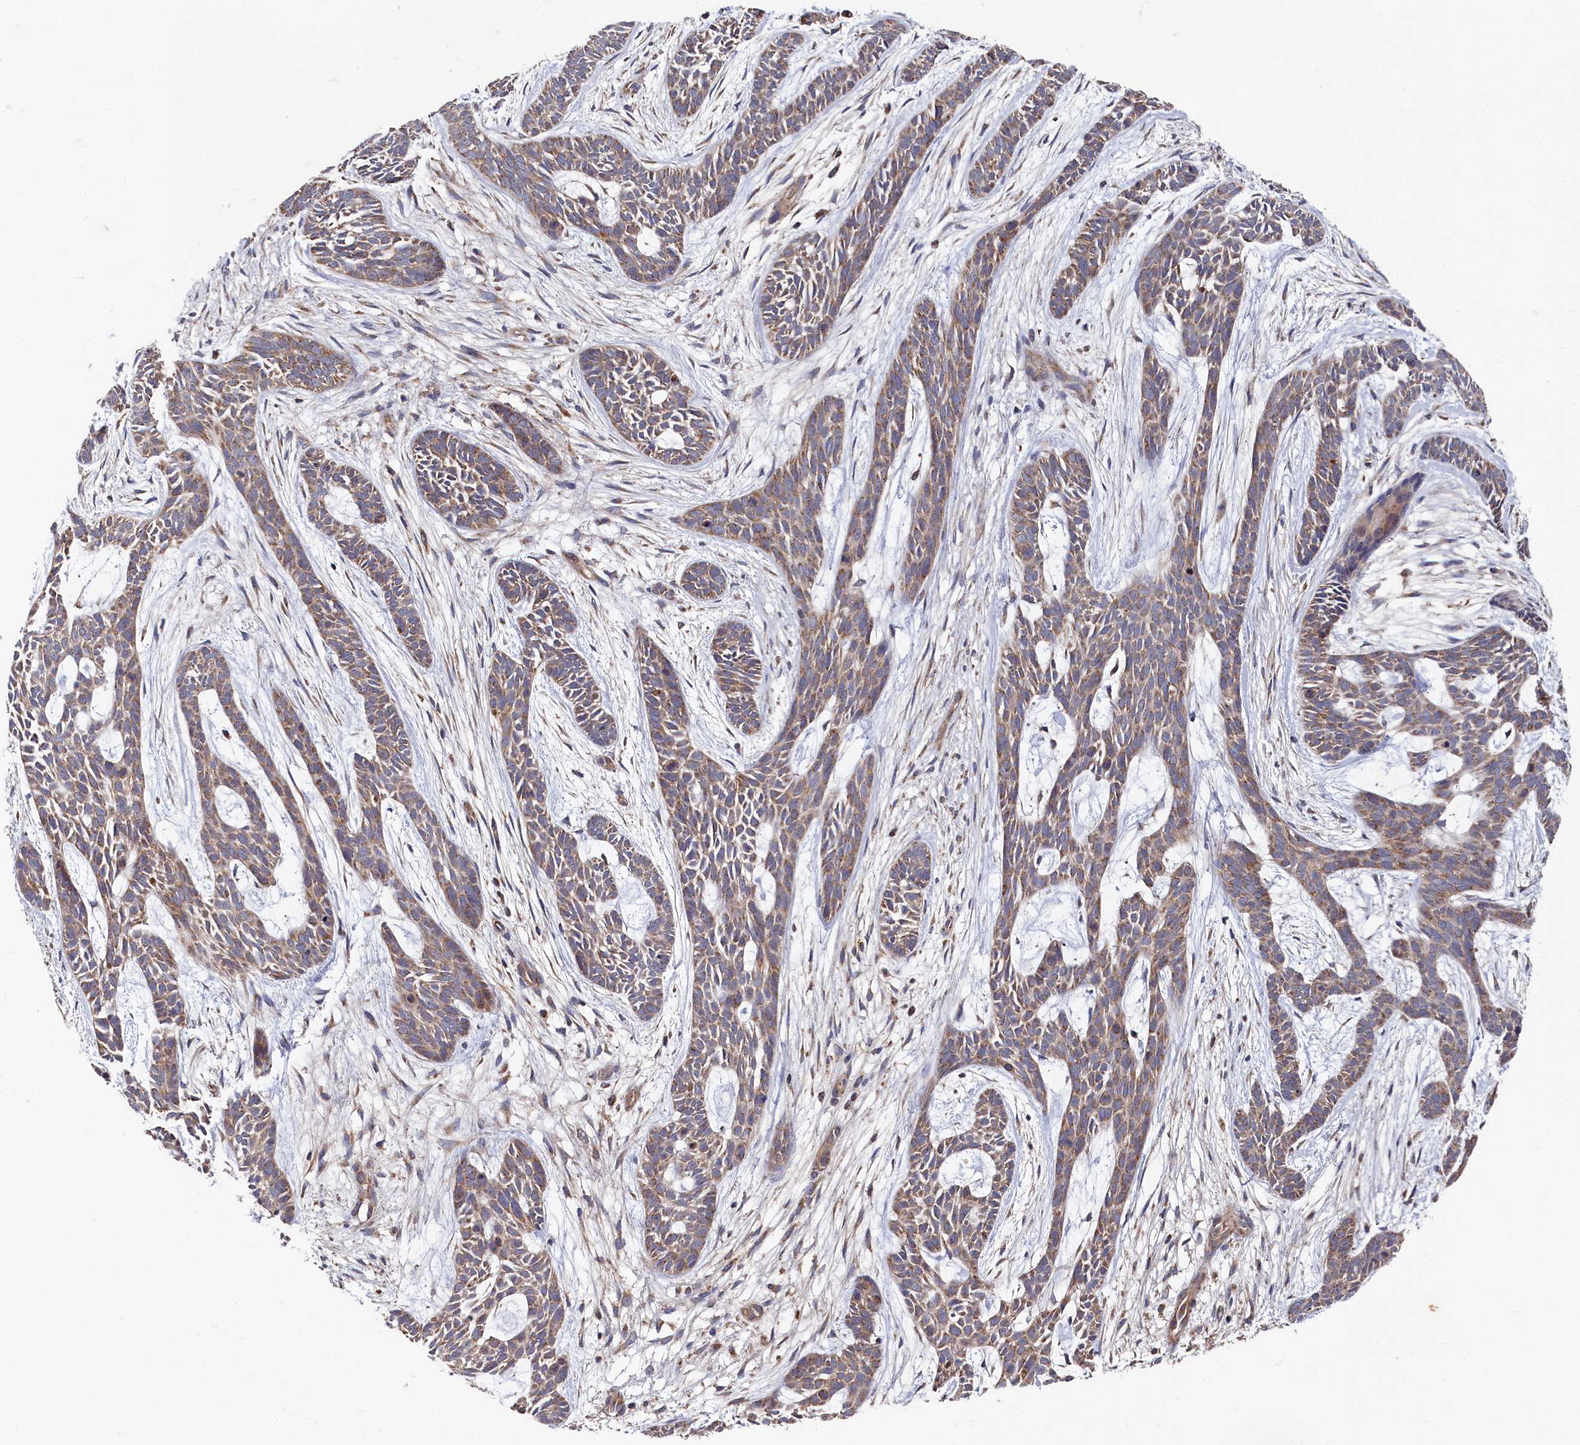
{"staining": {"intensity": "moderate", "quantity": ">75%", "location": "cytoplasmic/membranous"}, "tissue": "skin cancer", "cell_type": "Tumor cells", "image_type": "cancer", "snomed": [{"axis": "morphology", "description": "Basal cell carcinoma"}, {"axis": "topography", "description": "Skin"}], "caption": "Protein positivity by immunohistochemistry (IHC) reveals moderate cytoplasmic/membranous positivity in approximately >75% of tumor cells in skin basal cell carcinoma.", "gene": "HAUS2", "patient": {"sex": "male", "age": 89}}